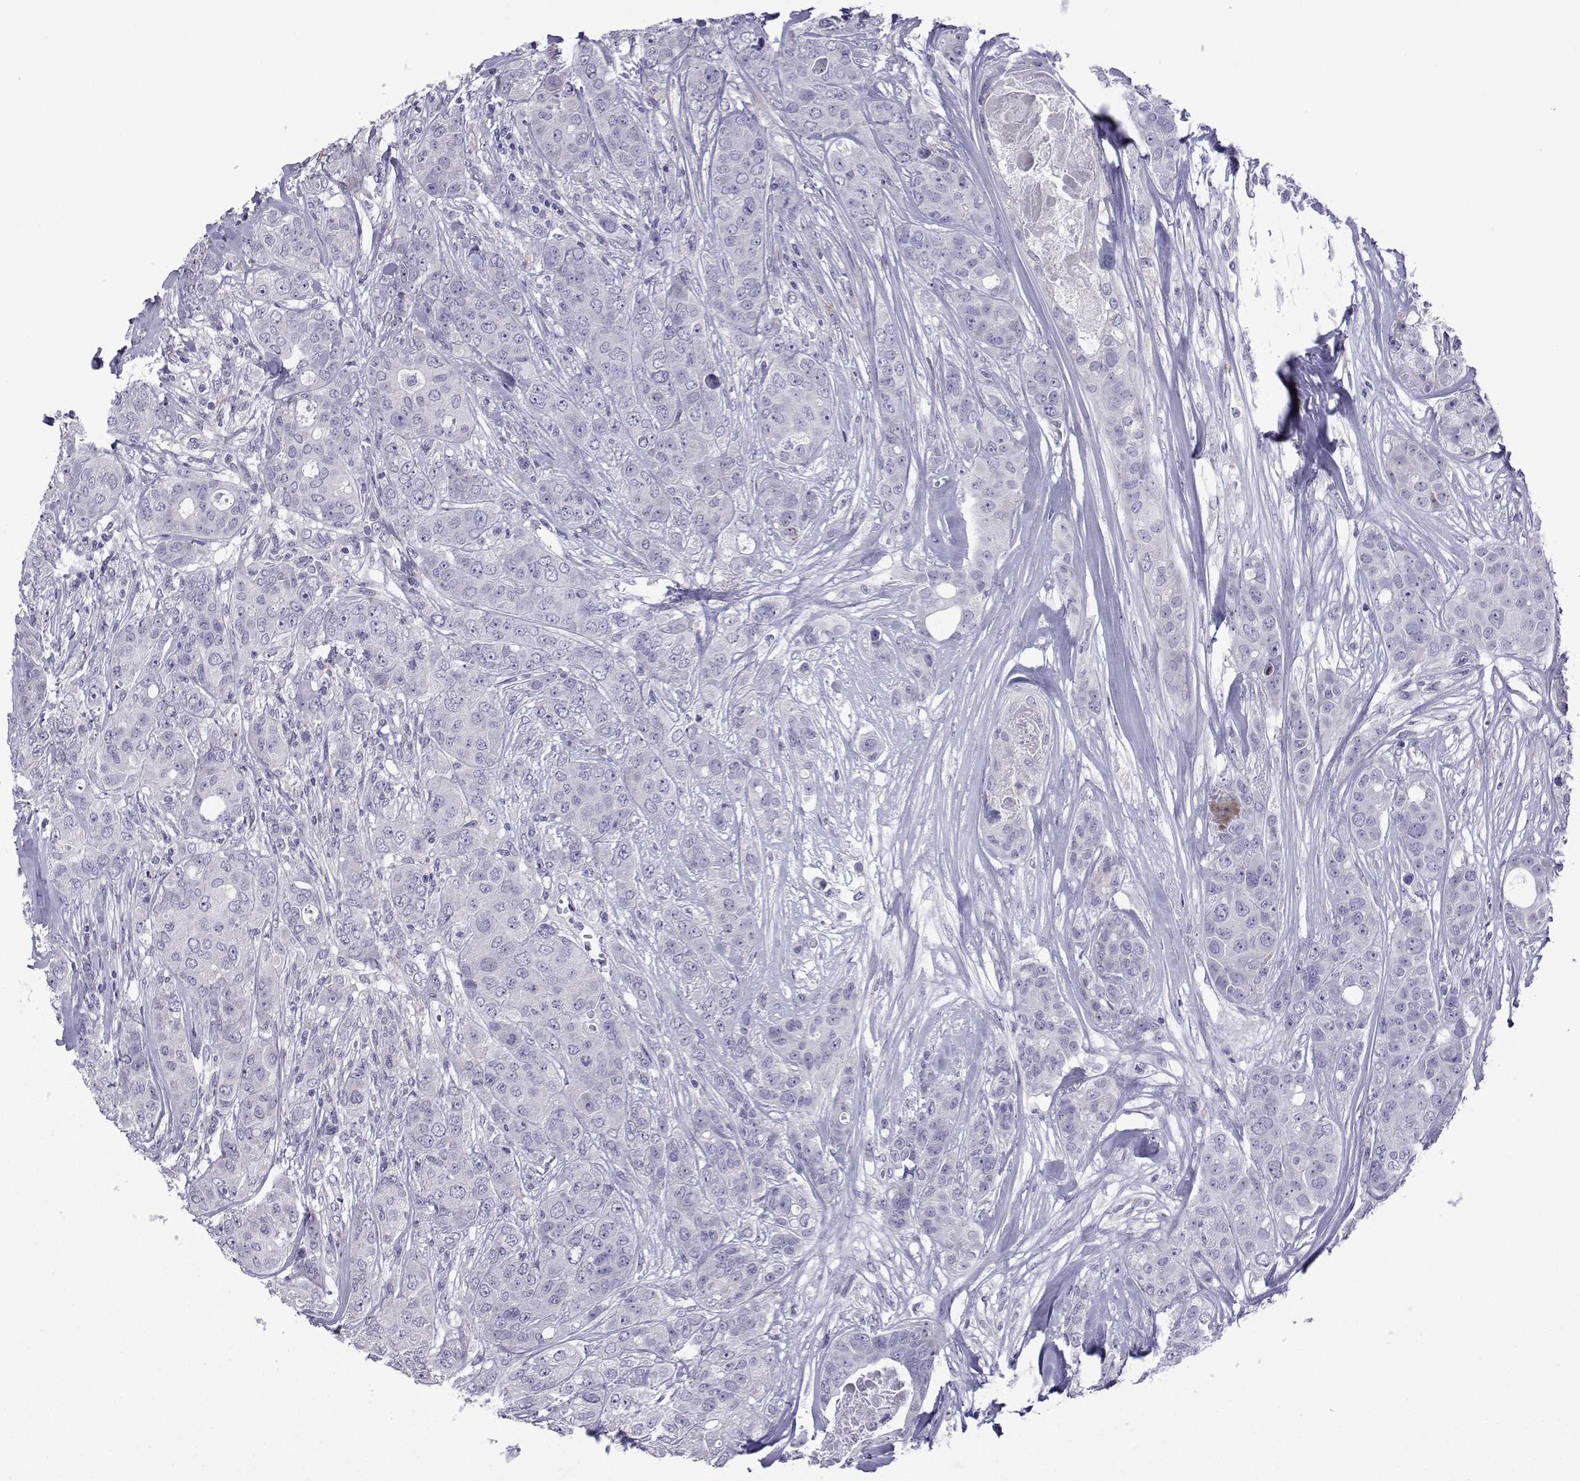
{"staining": {"intensity": "moderate", "quantity": "<25%", "location": "cytoplasmic/membranous"}, "tissue": "breast cancer", "cell_type": "Tumor cells", "image_type": "cancer", "snomed": [{"axis": "morphology", "description": "Duct carcinoma"}, {"axis": "topography", "description": "Breast"}], "caption": "DAB immunohistochemical staining of breast cancer (intraductal carcinoma) reveals moderate cytoplasmic/membranous protein positivity in about <25% of tumor cells. (Stains: DAB in brown, nuclei in blue, Microscopy: brightfield microscopy at high magnification).", "gene": "CFAP70", "patient": {"sex": "female", "age": 43}}